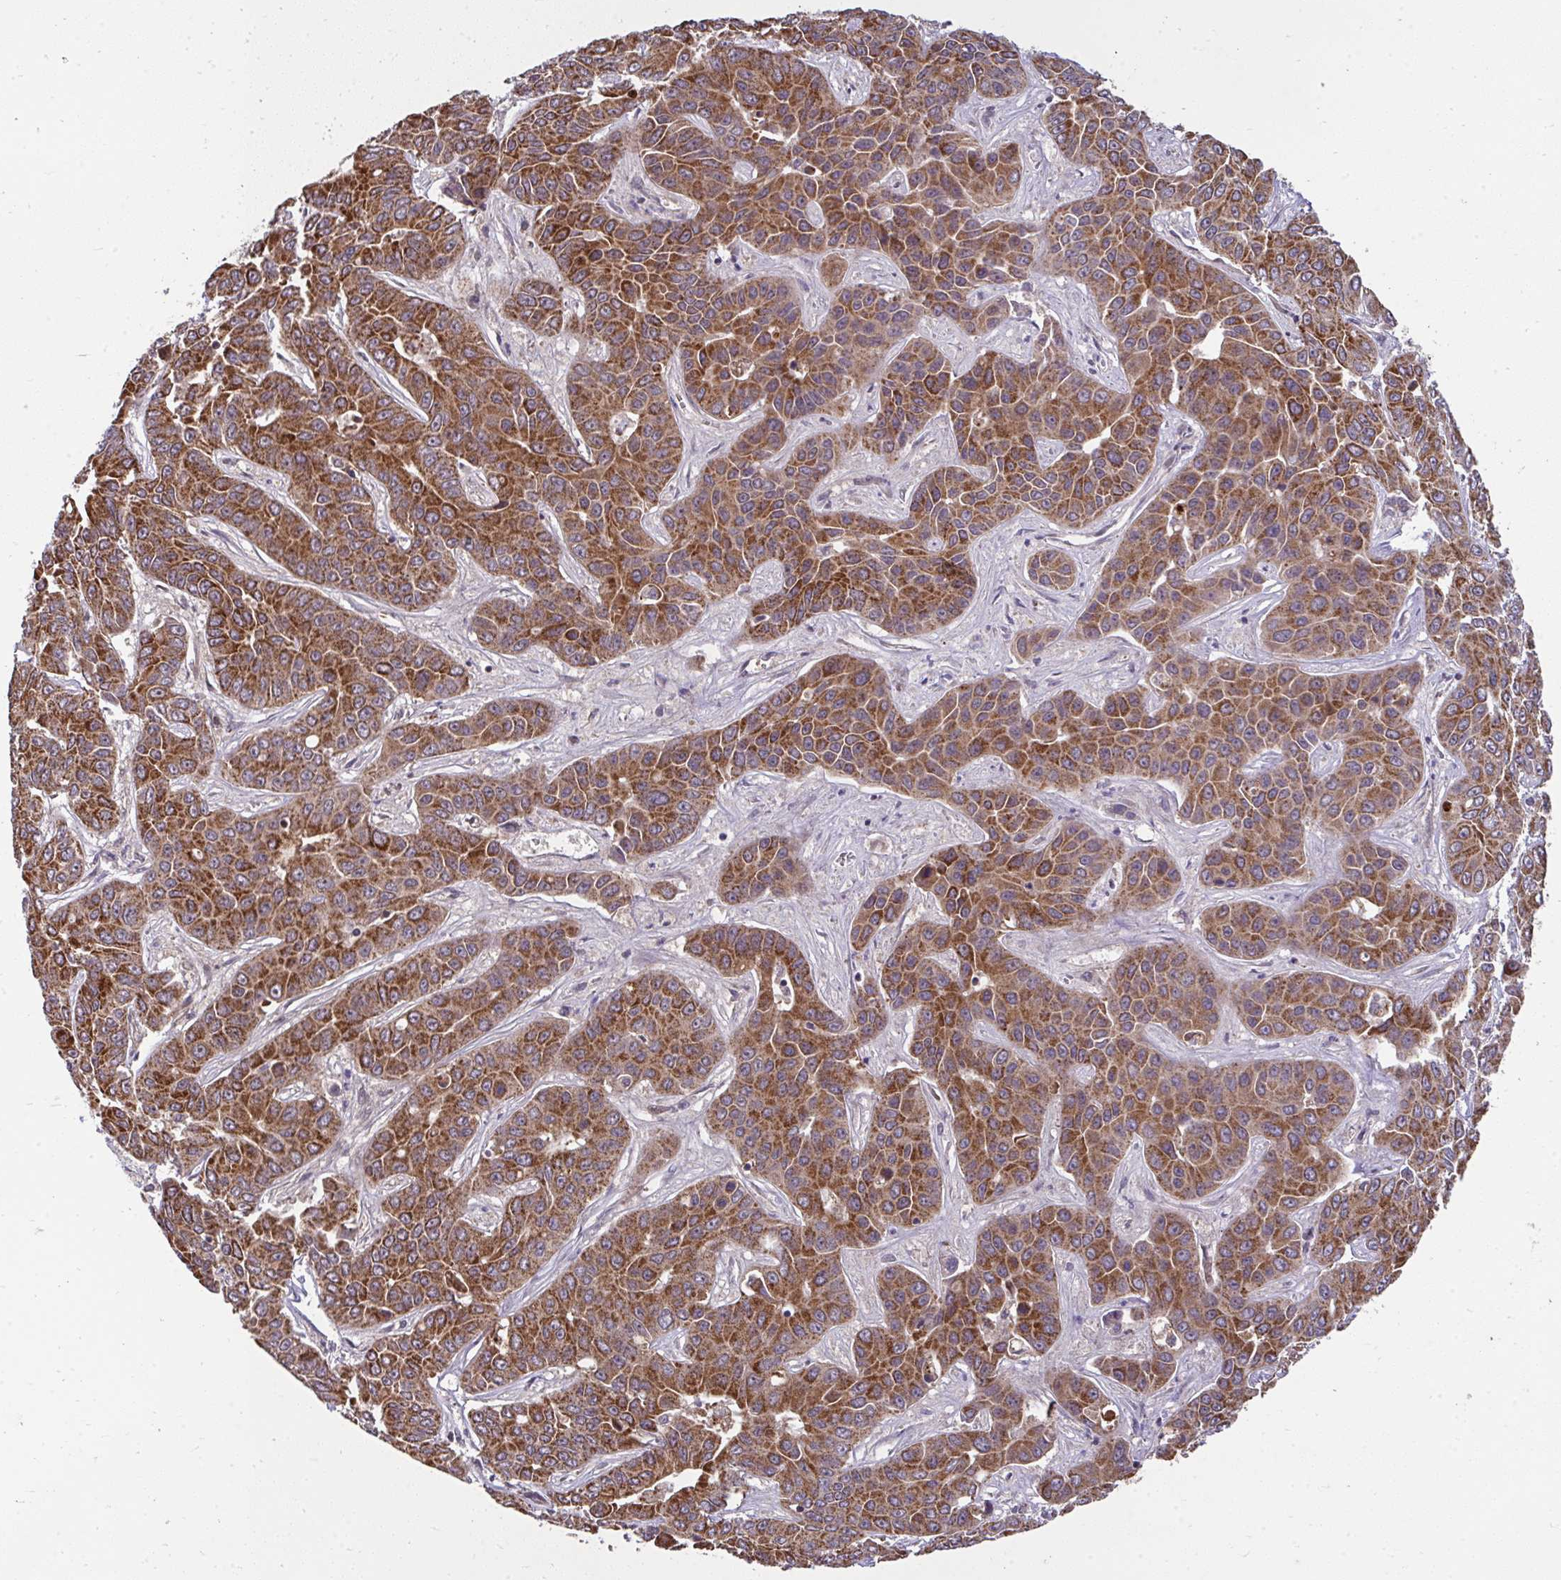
{"staining": {"intensity": "strong", "quantity": ">75%", "location": "cytoplasmic/membranous"}, "tissue": "liver cancer", "cell_type": "Tumor cells", "image_type": "cancer", "snomed": [{"axis": "morphology", "description": "Cholangiocarcinoma"}, {"axis": "topography", "description": "Liver"}], "caption": "Human liver cancer (cholangiocarcinoma) stained with a brown dye exhibits strong cytoplasmic/membranous positive staining in about >75% of tumor cells.", "gene": "RDH14", "patient": {"sex": "female", "age": 52}}